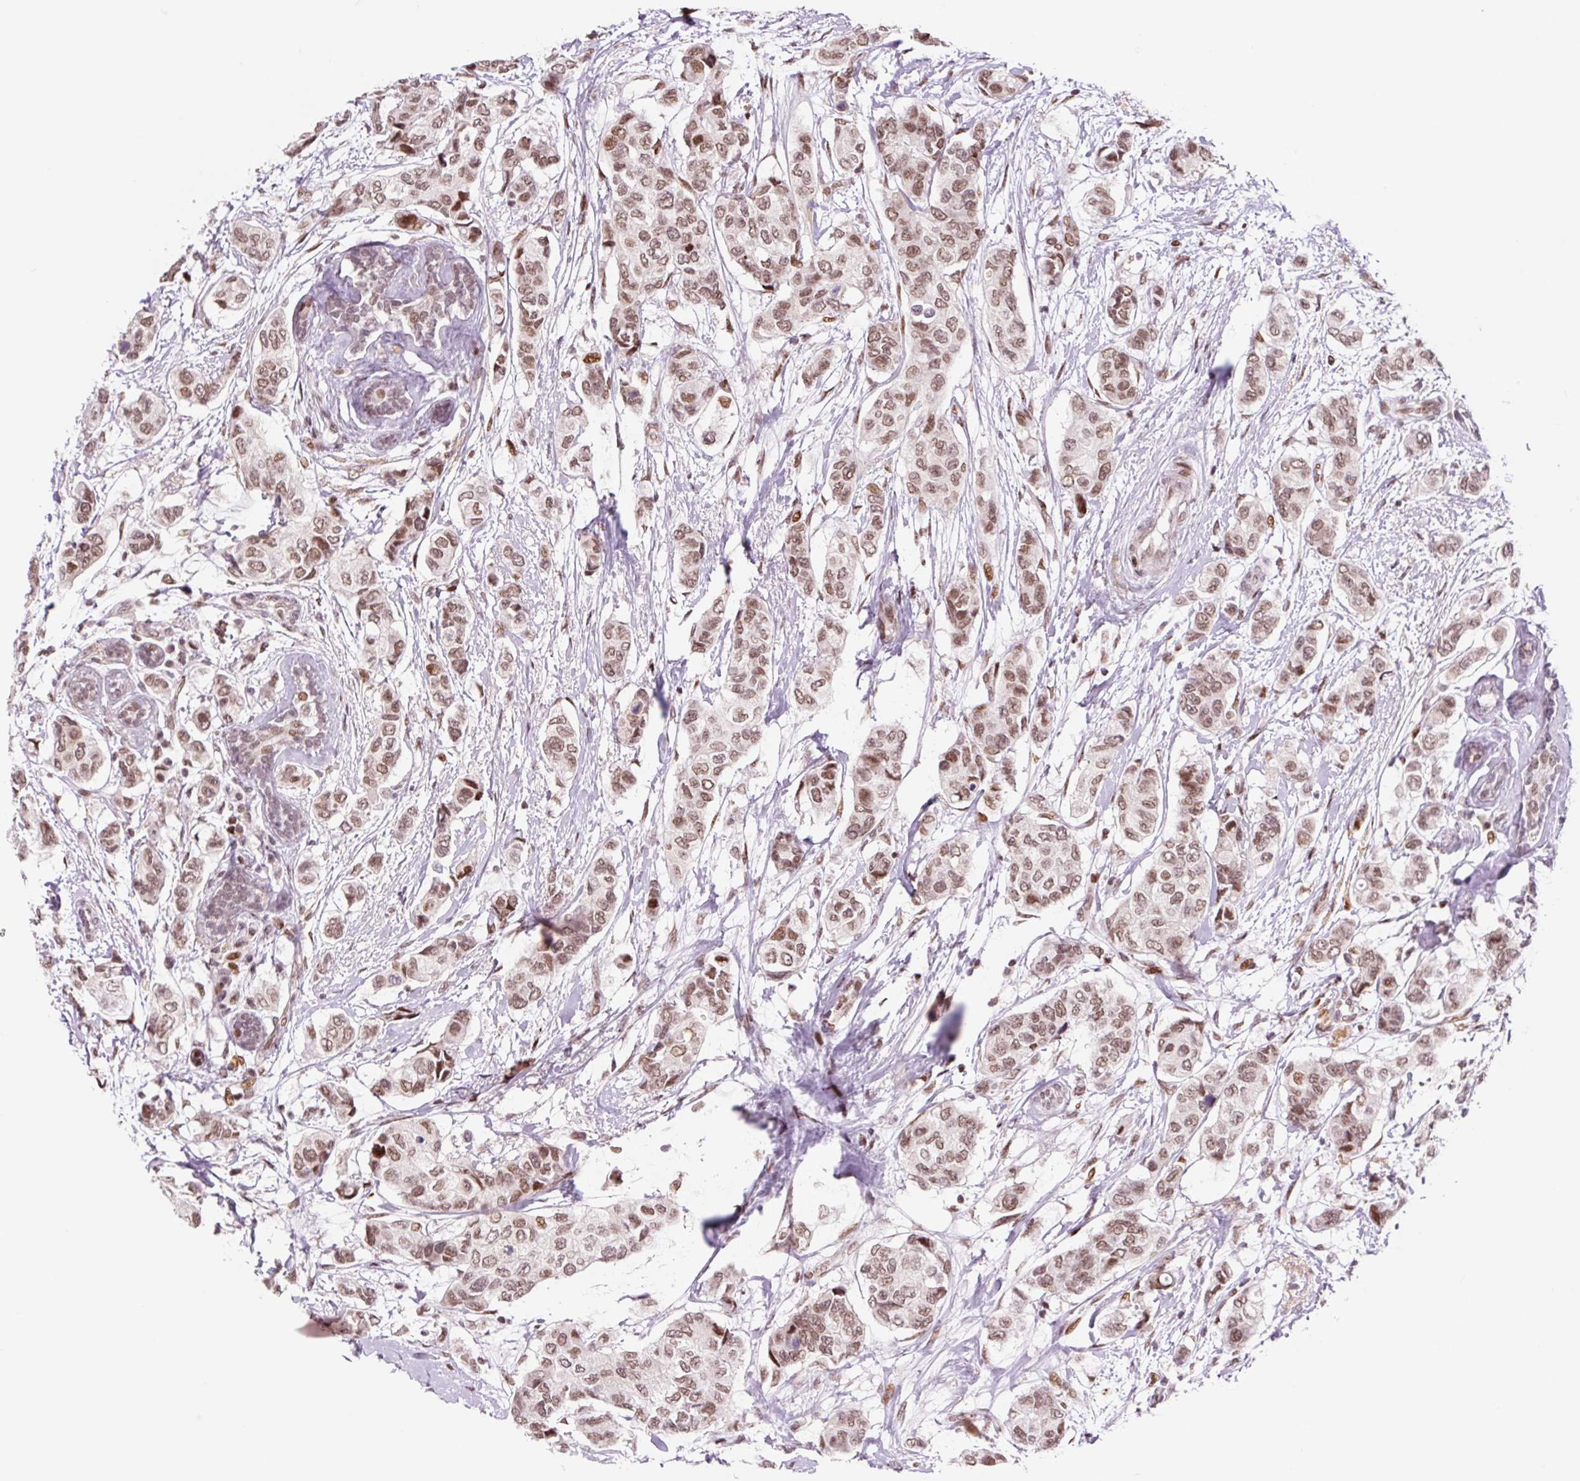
{"staining": {"intensity": "moderate", "quantity": ">75%", "location": "nuclear"}, "tissue": "breast cancer", "cell_type": "Tumor cells", "image_type": "cancer", "snomed": [{"axis": "morphology", "description": "Lobular carcinoma"}, {"axis": "topography", "description": "Breast"}], "caption": "This is a micrograph of immunohistochemistry staining of breast cancer, which shows moderate positivity in the nuclear of tumor cells.", "gene": "CCNL2", "patient": {"sex": "female", "age": 51}}